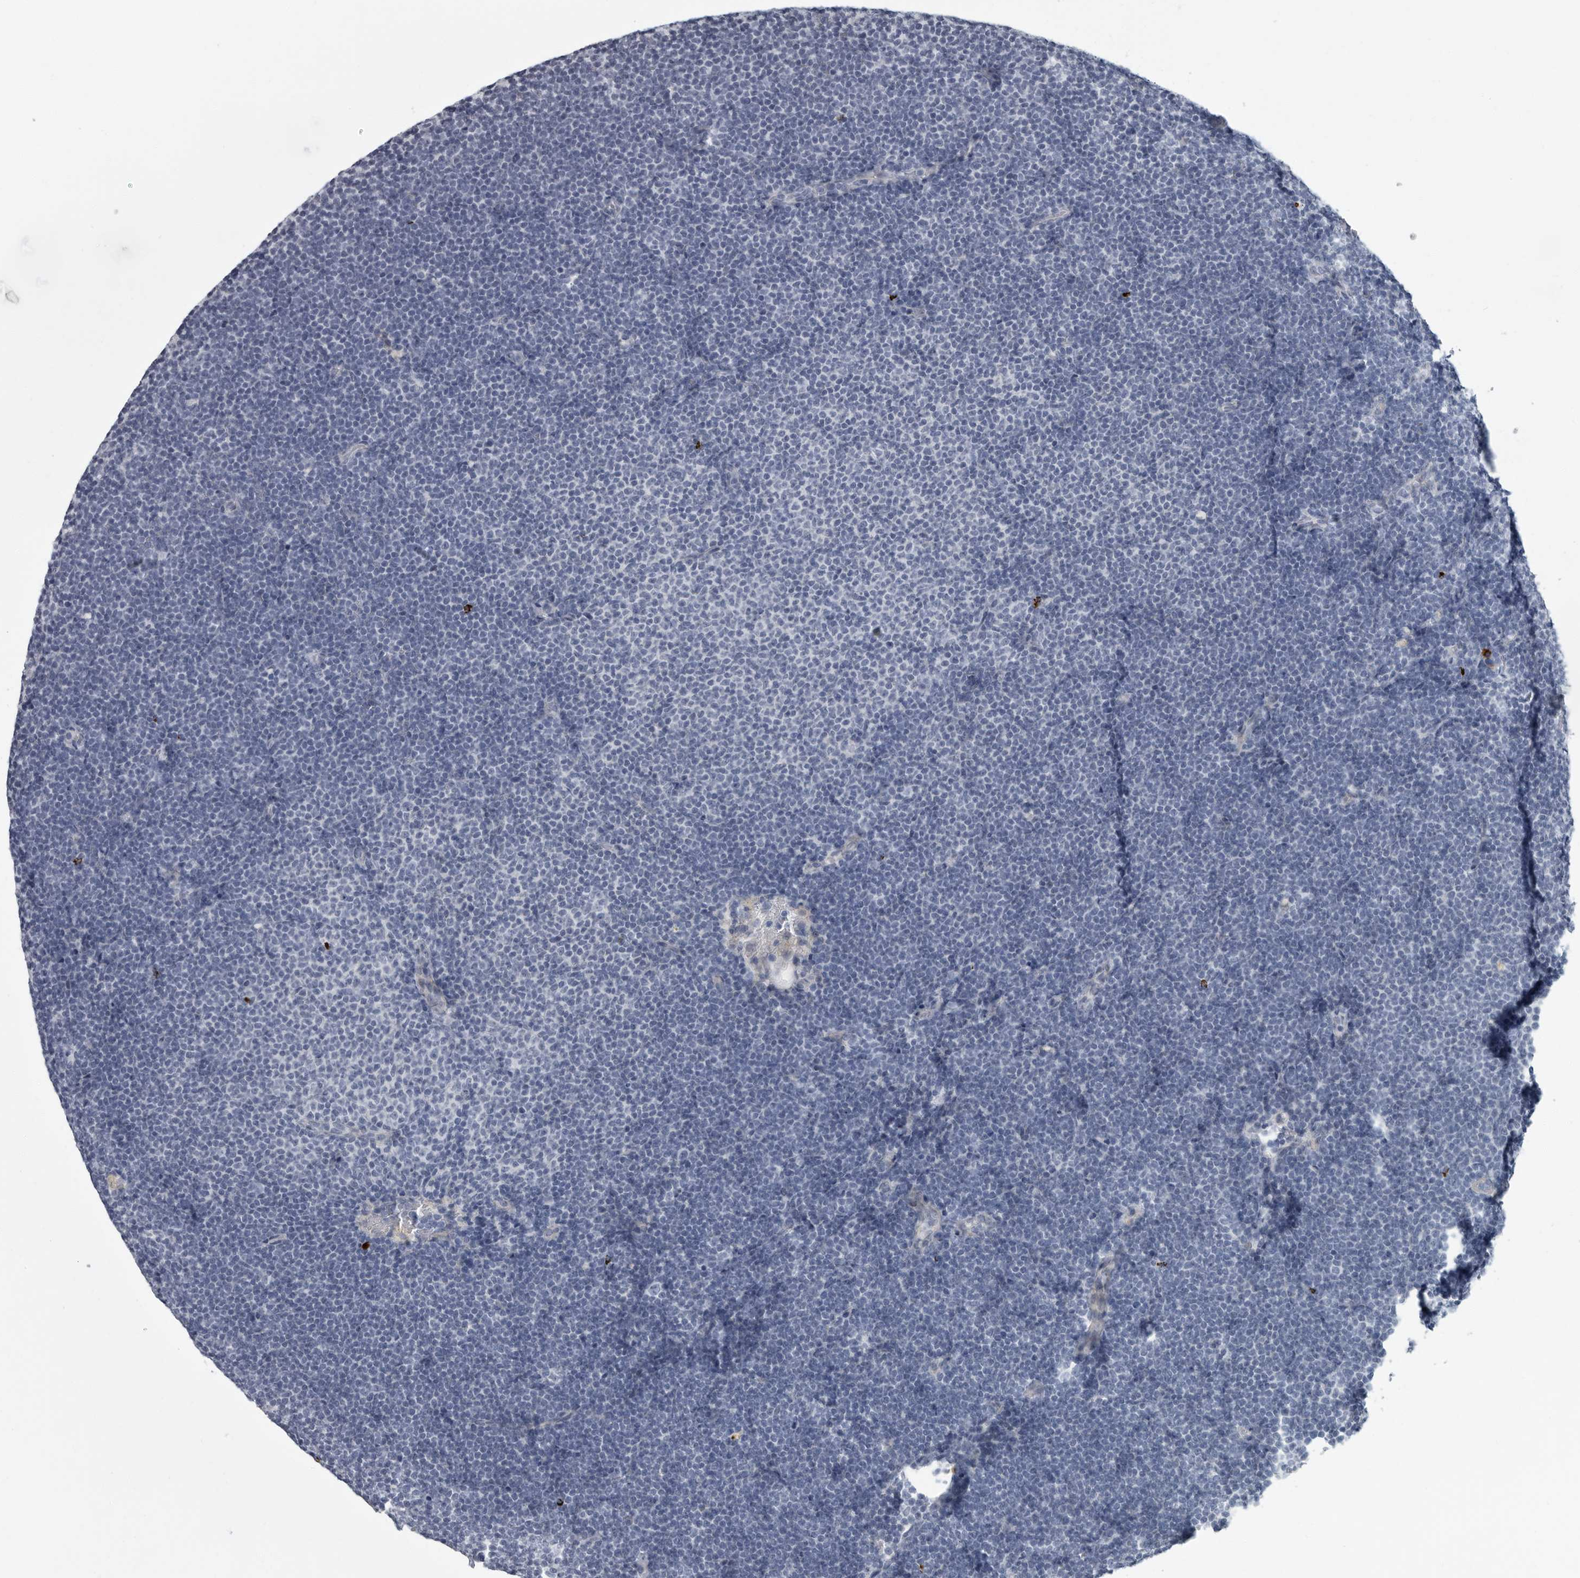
{"staining": {"intensity": "negative", "quantity": "none", "location": "none"}, "tissue": "lymphoma", "cell_type": "Tumor cells", "image_type": "cancer", "snomed": [{"axis": "morphology", "description": "Malignant lymphoma, non-Hodgkin's type, Low grade"}, {"axis": "topography", "description": "Lymph node"}], "caption": "Tumor cells show no significant protein positivity in malignant lymphoma, non-Hodgkin's type (low-grade).", "gene": "SLC25A39", "patient": {"sex": "female", "age": 53}}